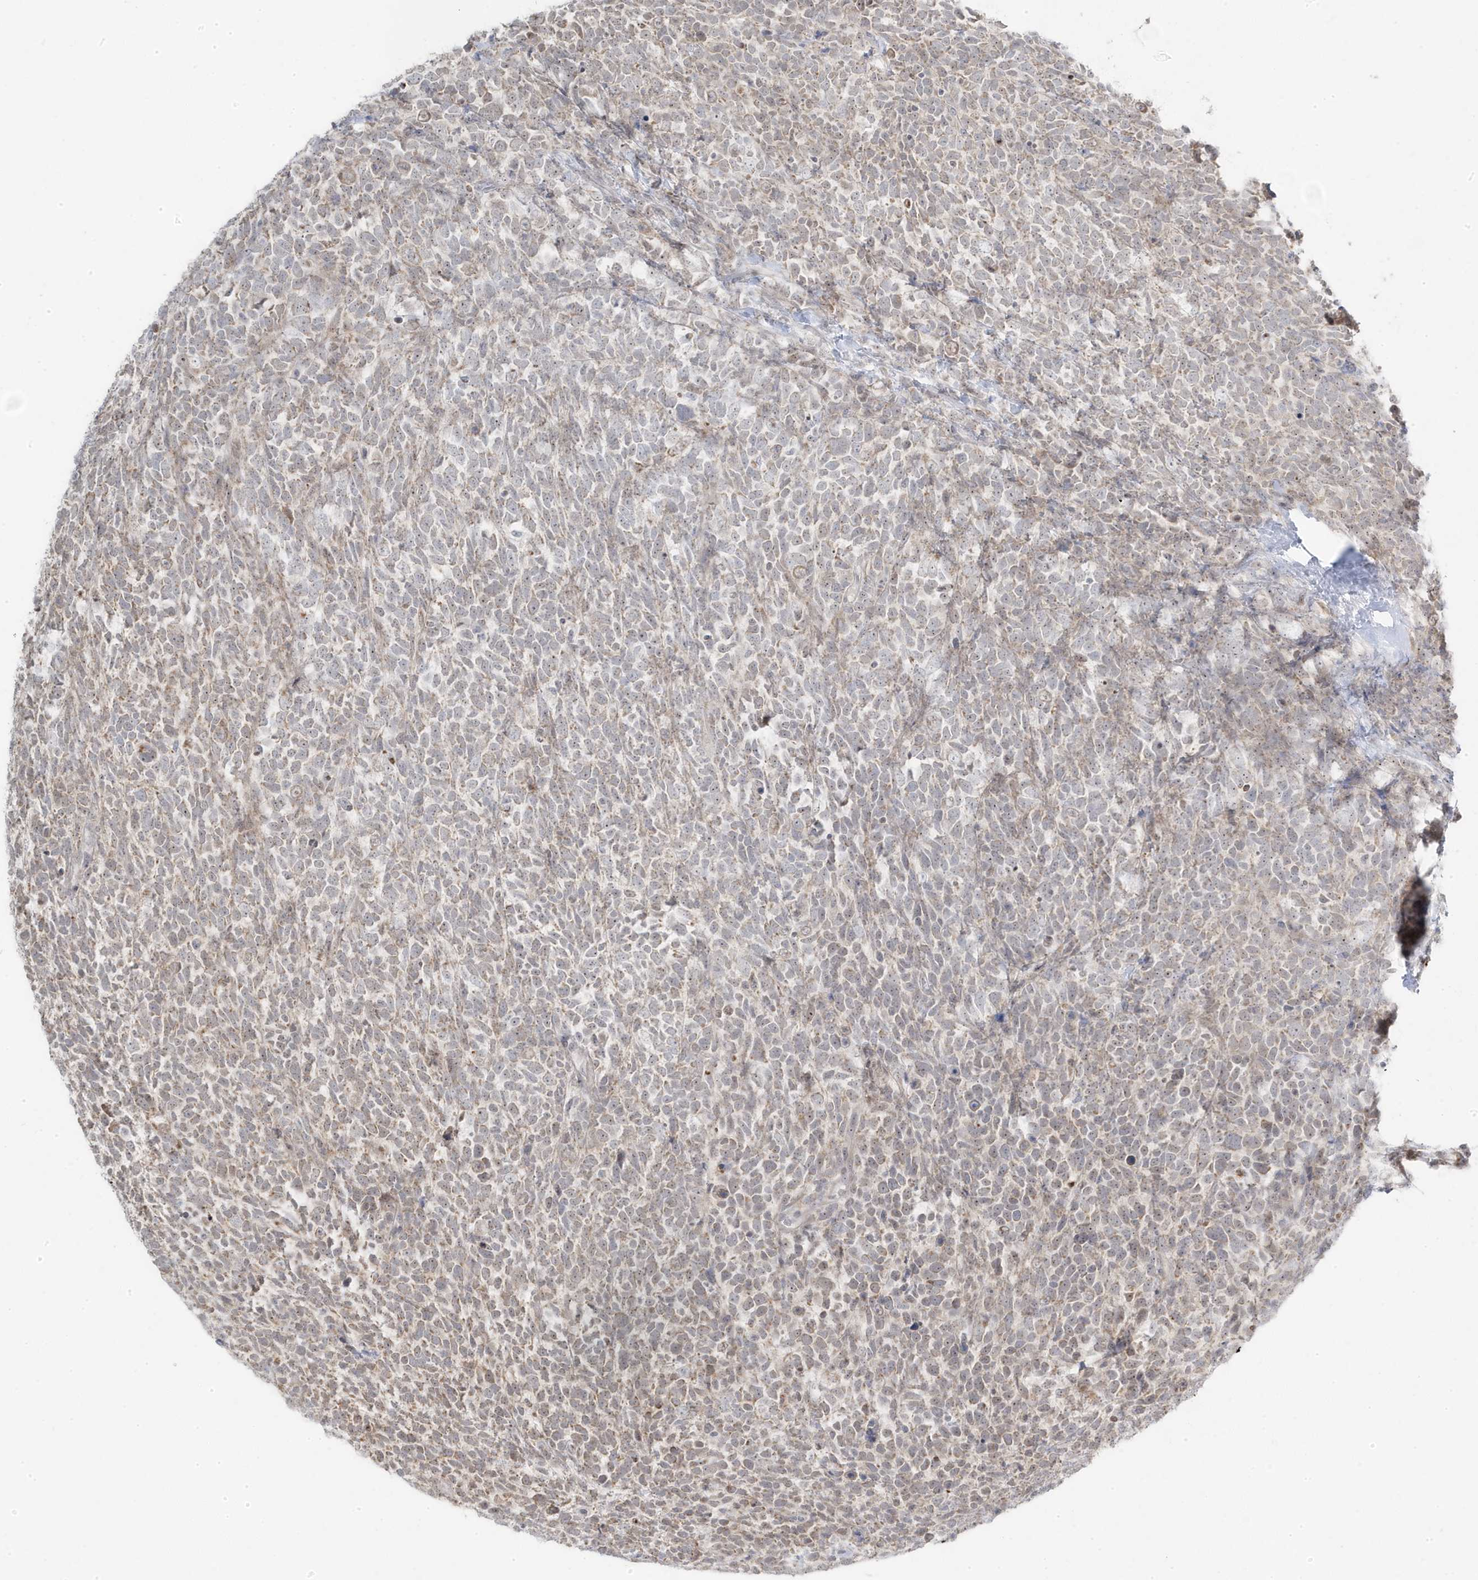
{"staining": {"intensity": "weak", "quantity": "25%-75%", "location": "cytoplasmic/membranous,nuclear"}, "tissue": "urothelial cancer", "cell_type": "Tumor cells", "image_type": "cancer", "snomed": [{"axis": "morphology", "description": "Urothelial carcinoma, High grade"}, {"axis": "topography", "description": "Urinary bladder"}], "caption": "This image displays immunohistochemistry (IHC) staining of urothelial carcinoma (high-grade), with low weak cytoplasmic/membranous and nuclear expression in approximately 25%-75% of tumor cells.", "gene": "TSEN15", "patient": {"sex": "female", "age": 82}}